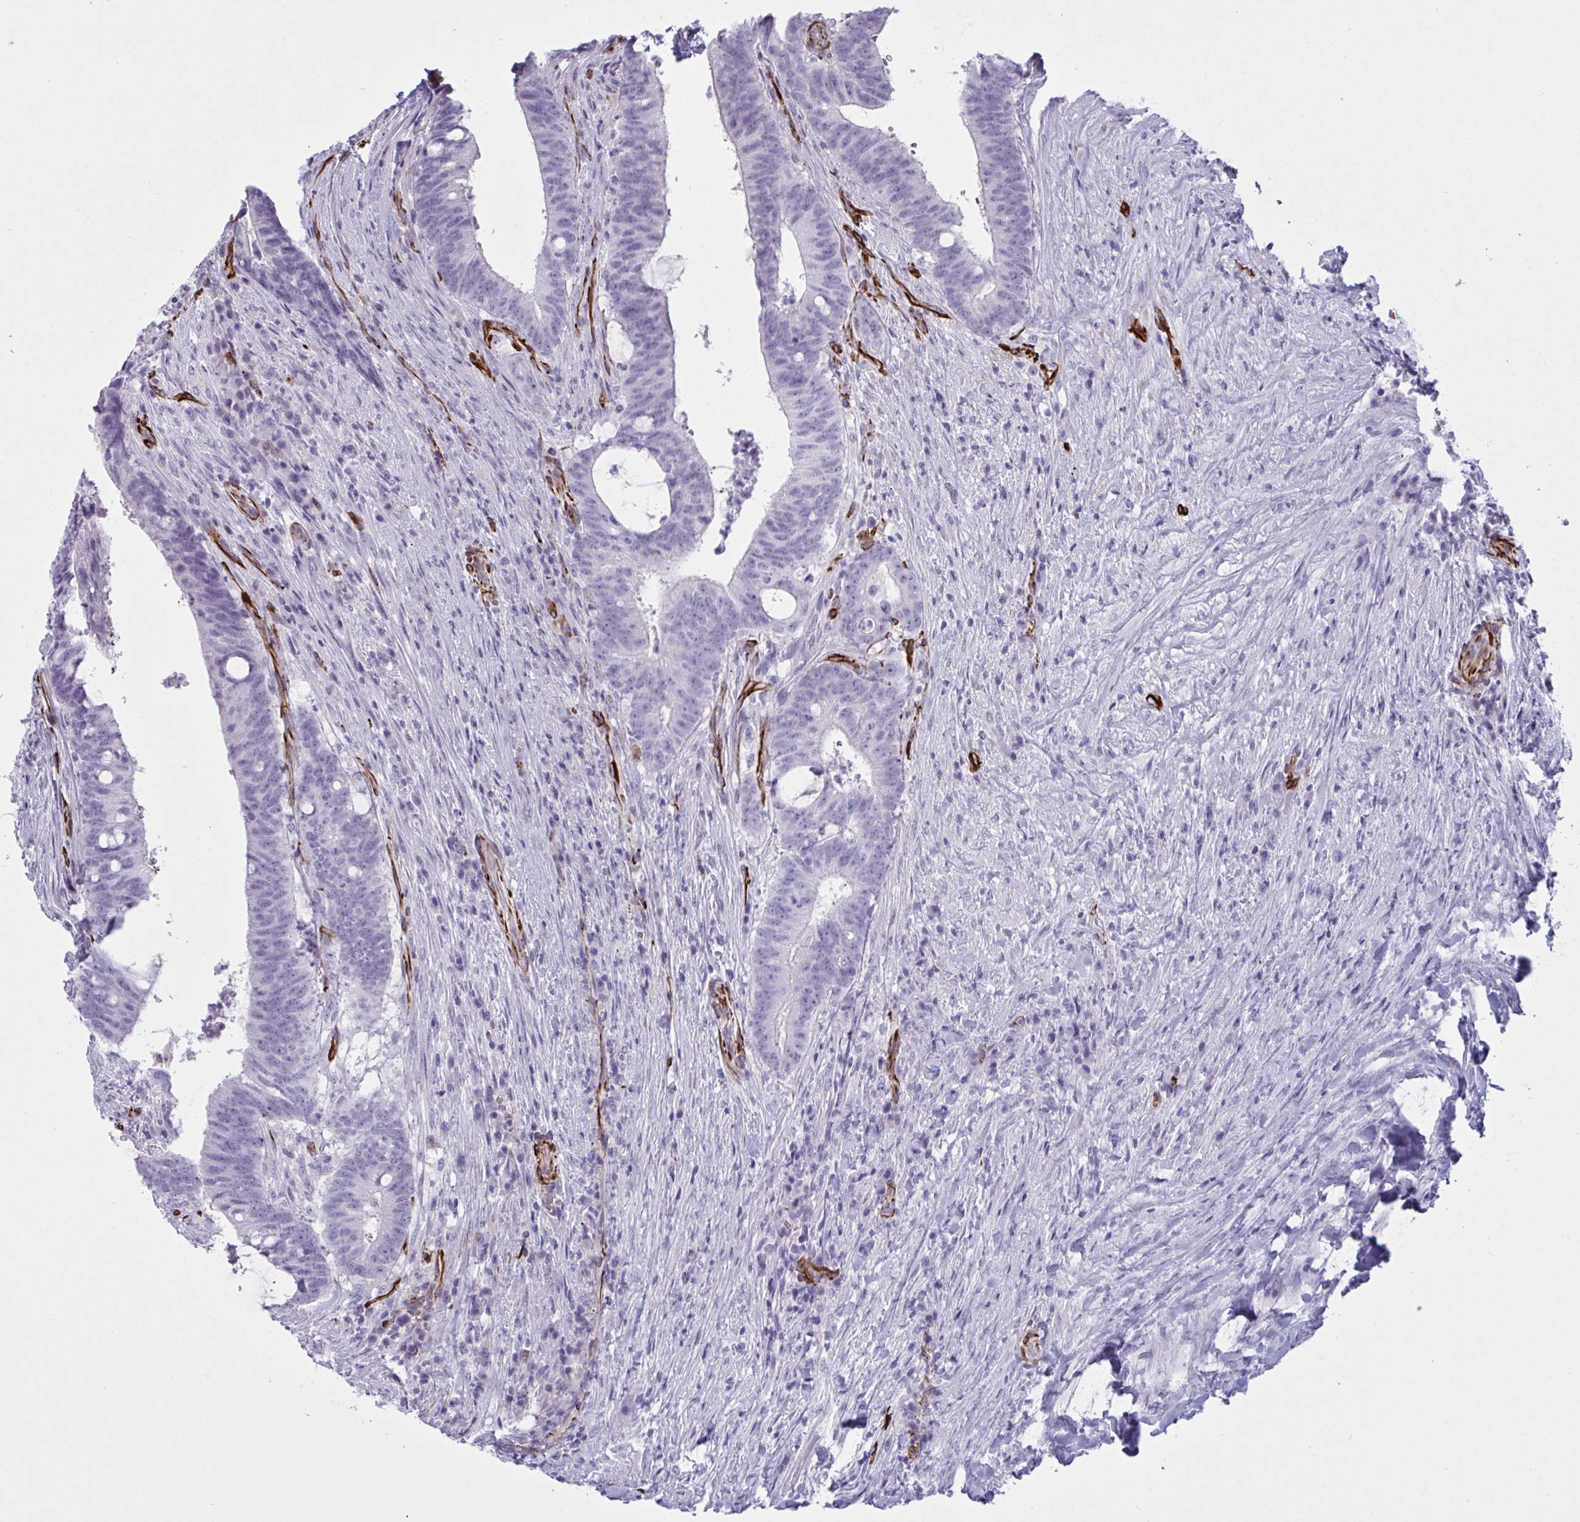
{"staining": {"intensity": "negative", "quantity": "none", "location": "none"}, "tissue": "colorectal cancer", "cell_type": "Tumor cells", "image_type": "cancer", "snomed": [{"axis": "morphology", "description": "Adenocarcinoma, NOS"}, {"axis": "topography", "description": "Colon"}], "caption": "The histopathology image exhibits no significant staining in tumor cells of adenocarcinoma (colorectal).", "gene": "SLC35B1", "patient": {"sex": "female", "age": 43}}